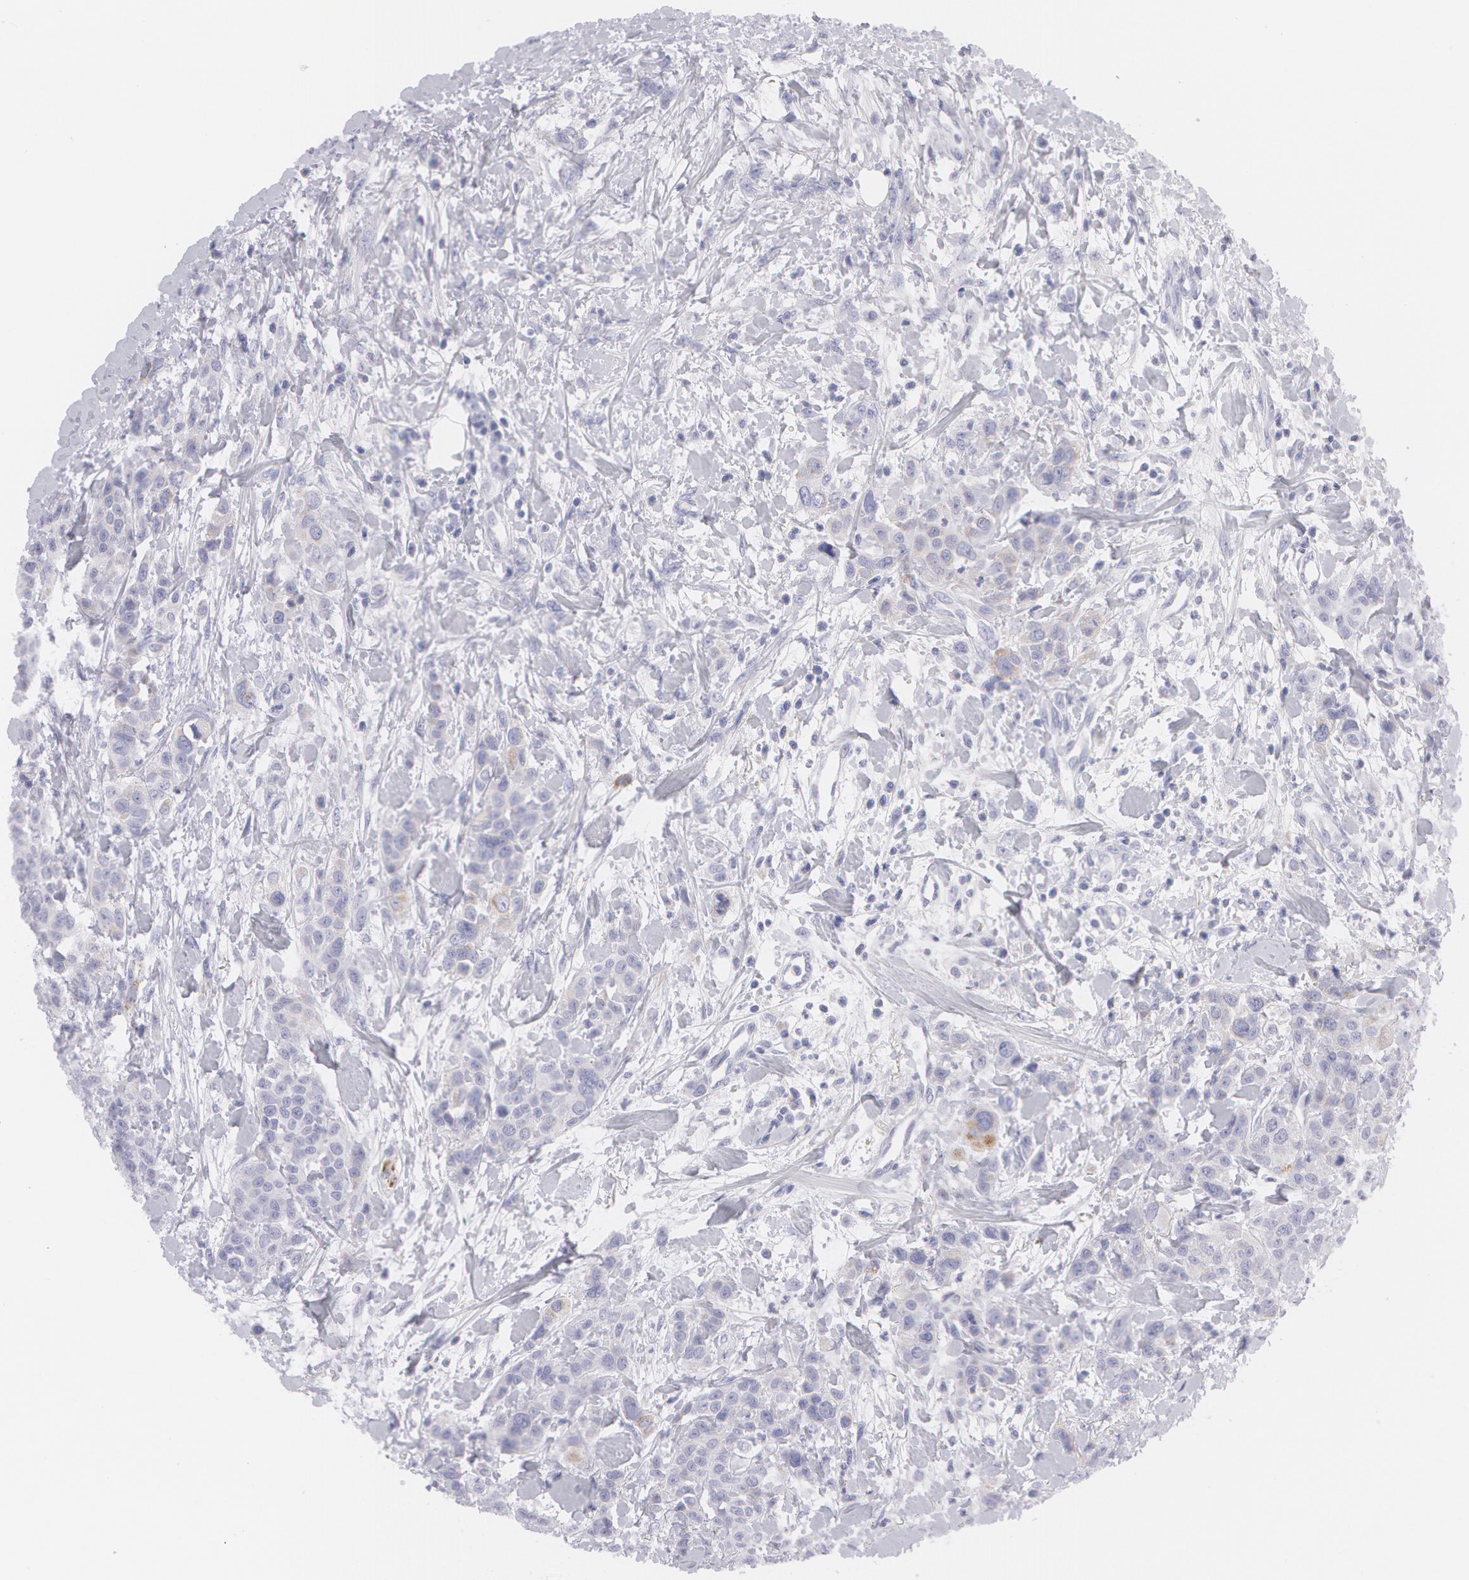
{"staining": {"intensity": "negative", "quantity": "none", "location": "none"}, "tissue": "urothelial cancer", "cell_type": "Tumor cells", "image_type": "cancer", "snomed": [{"axis": "morphology", "description": "Urothelial carcinoma, High grade"}, {"axis": "topography", "description": "Urinary bladder"}], "caption": "The micrograph shows no significant expression in tumor cells of high-grade urothelial carcinoma.", "gene": "AMACR", "patient": {"sex": "male", "age": 56}}